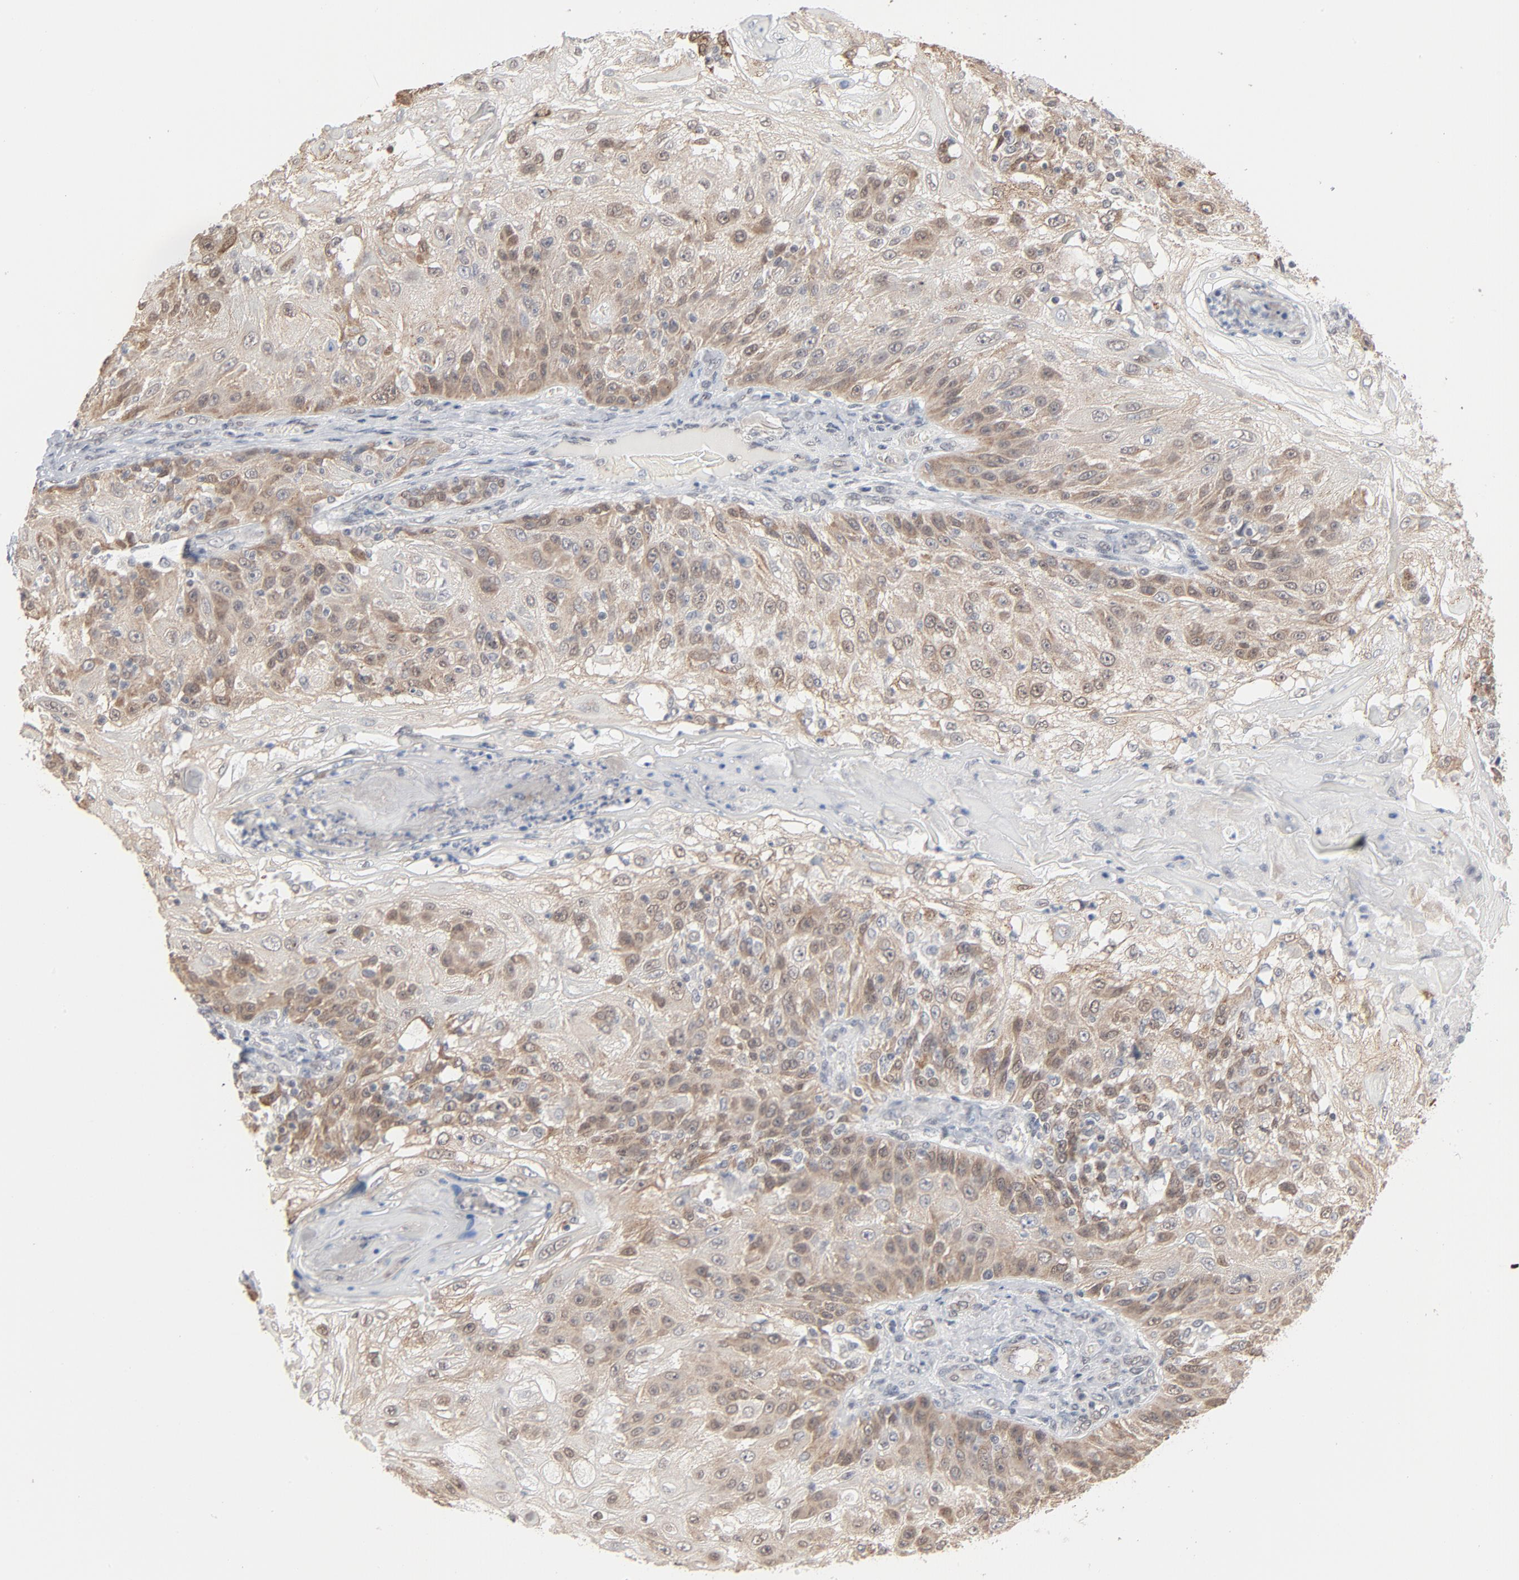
{"staining": {"intensity": "moderate", "quantity": ">75%", "location": "cytoplasmic/membranous"}, "tissue": "skin cancer", "cell_type": "Tumor cells", "image_type": "cancer", "snomed": [{"axis": "morphology", "description": "Normal tissue, NOS"}, {"axis": "morphology", "description": "Squamous cell carcinoma, NOS"}, {"axis": "topography", "description": "Skin"}], "caption": "Squamous cell carcinoma (skin) stained with DAB immunohistochemistry (IHC) reveals medium levels of moderate cytoplasmic/membranous positivity in about >75% of tumor cells. (DAB (3,3'-diaminobenzidine) IHC, brown staining for protein, blue staining for nuclei).", "gene": "ITPR3", "patient": {"sex": "female", "age": 83}}